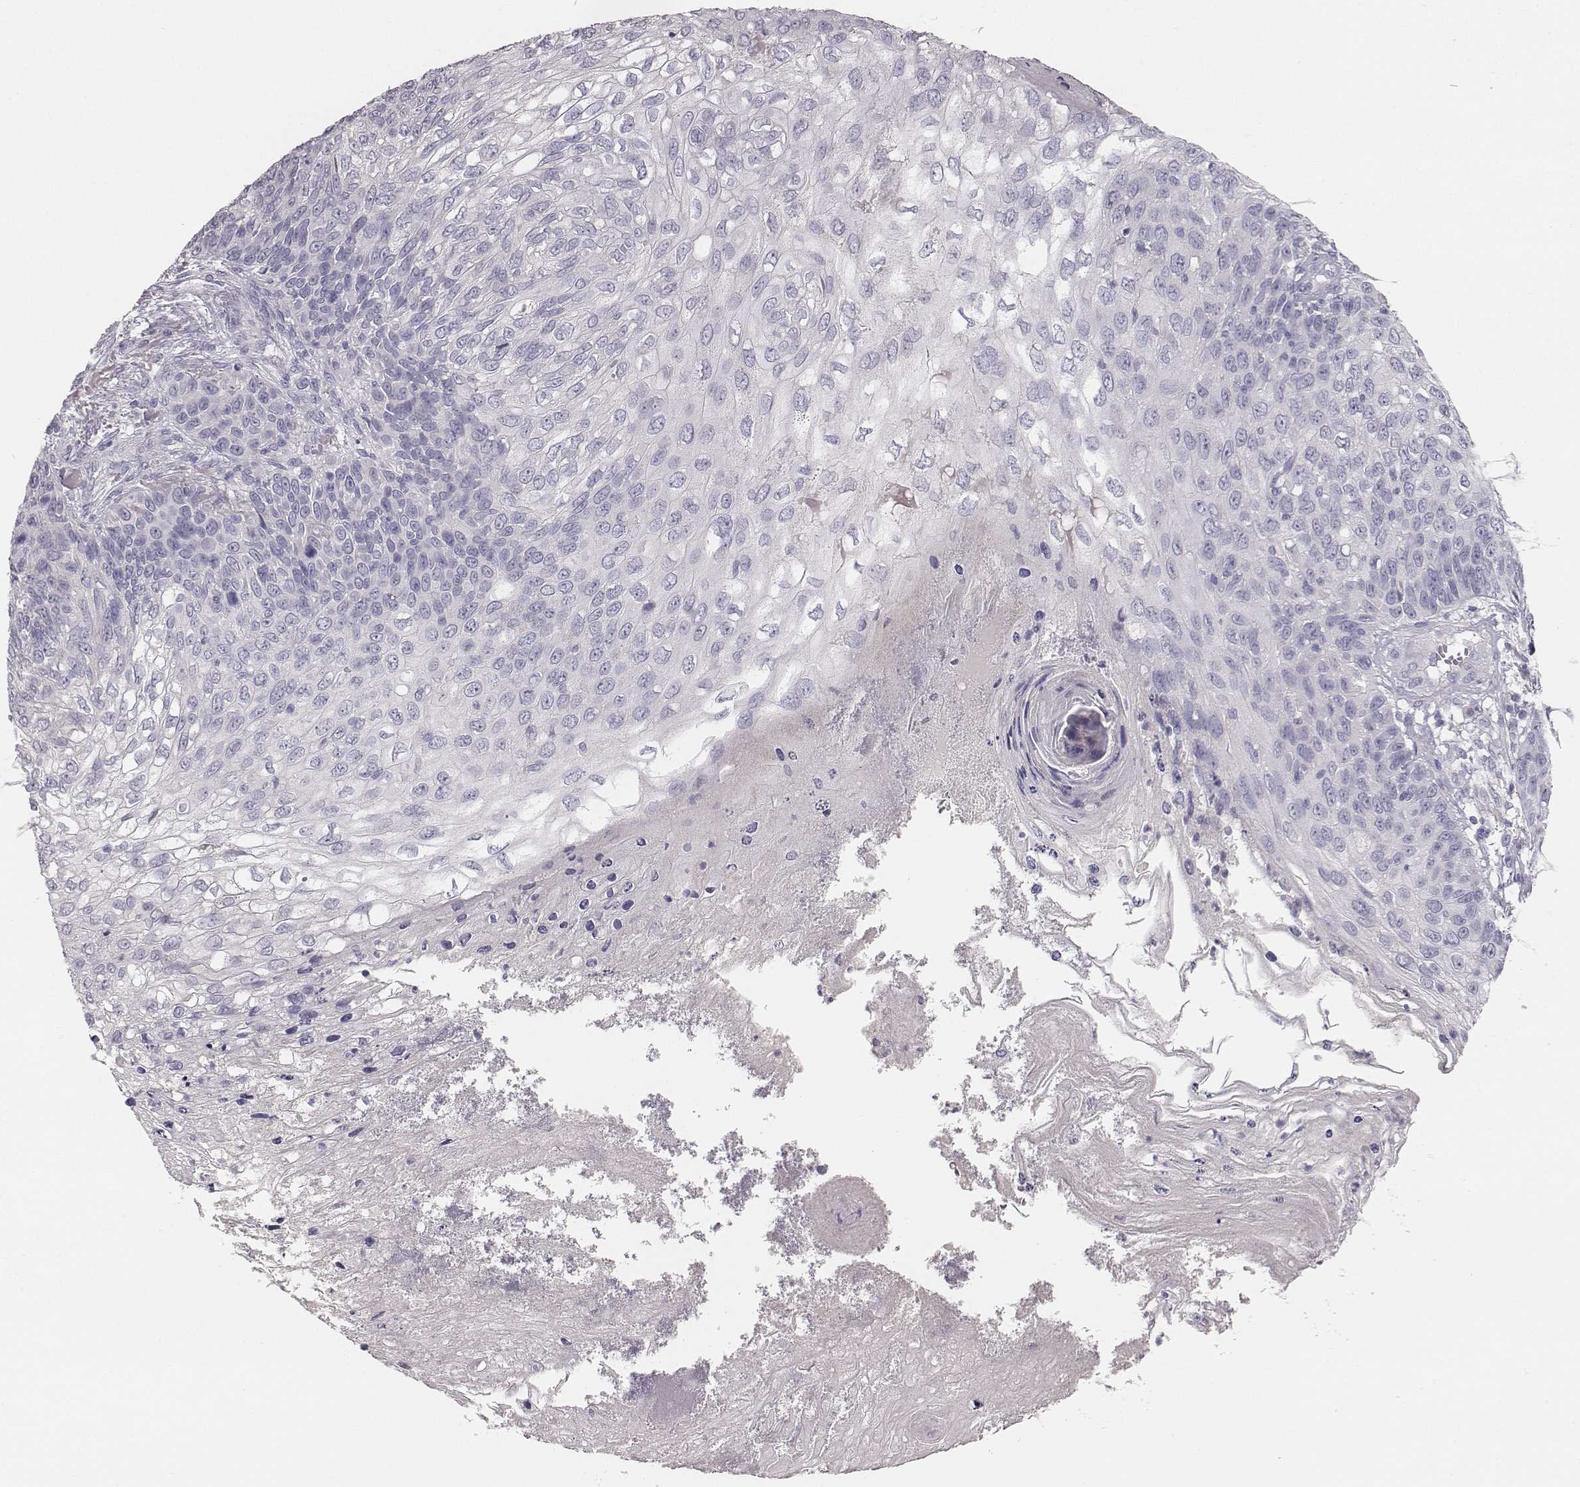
{"staining": {"intensity": "negative", "quantity": "none", "location": "none"}, "tissue": "skin cancer", "cell_type": "Tumor cells", "image_type": "cancer", "snomed": [{"axis": "morphology", "description": "Squamous cell carcinoma, NOS"}, {"axis": "topography", "description": "Skin"}], "caption": "A micrograph of human skin cancer (squamous cell carcinoma) is negative for staining in tumor cells.", "gene": "MYH6", "patient": {"sex": "male", "age": 92}}